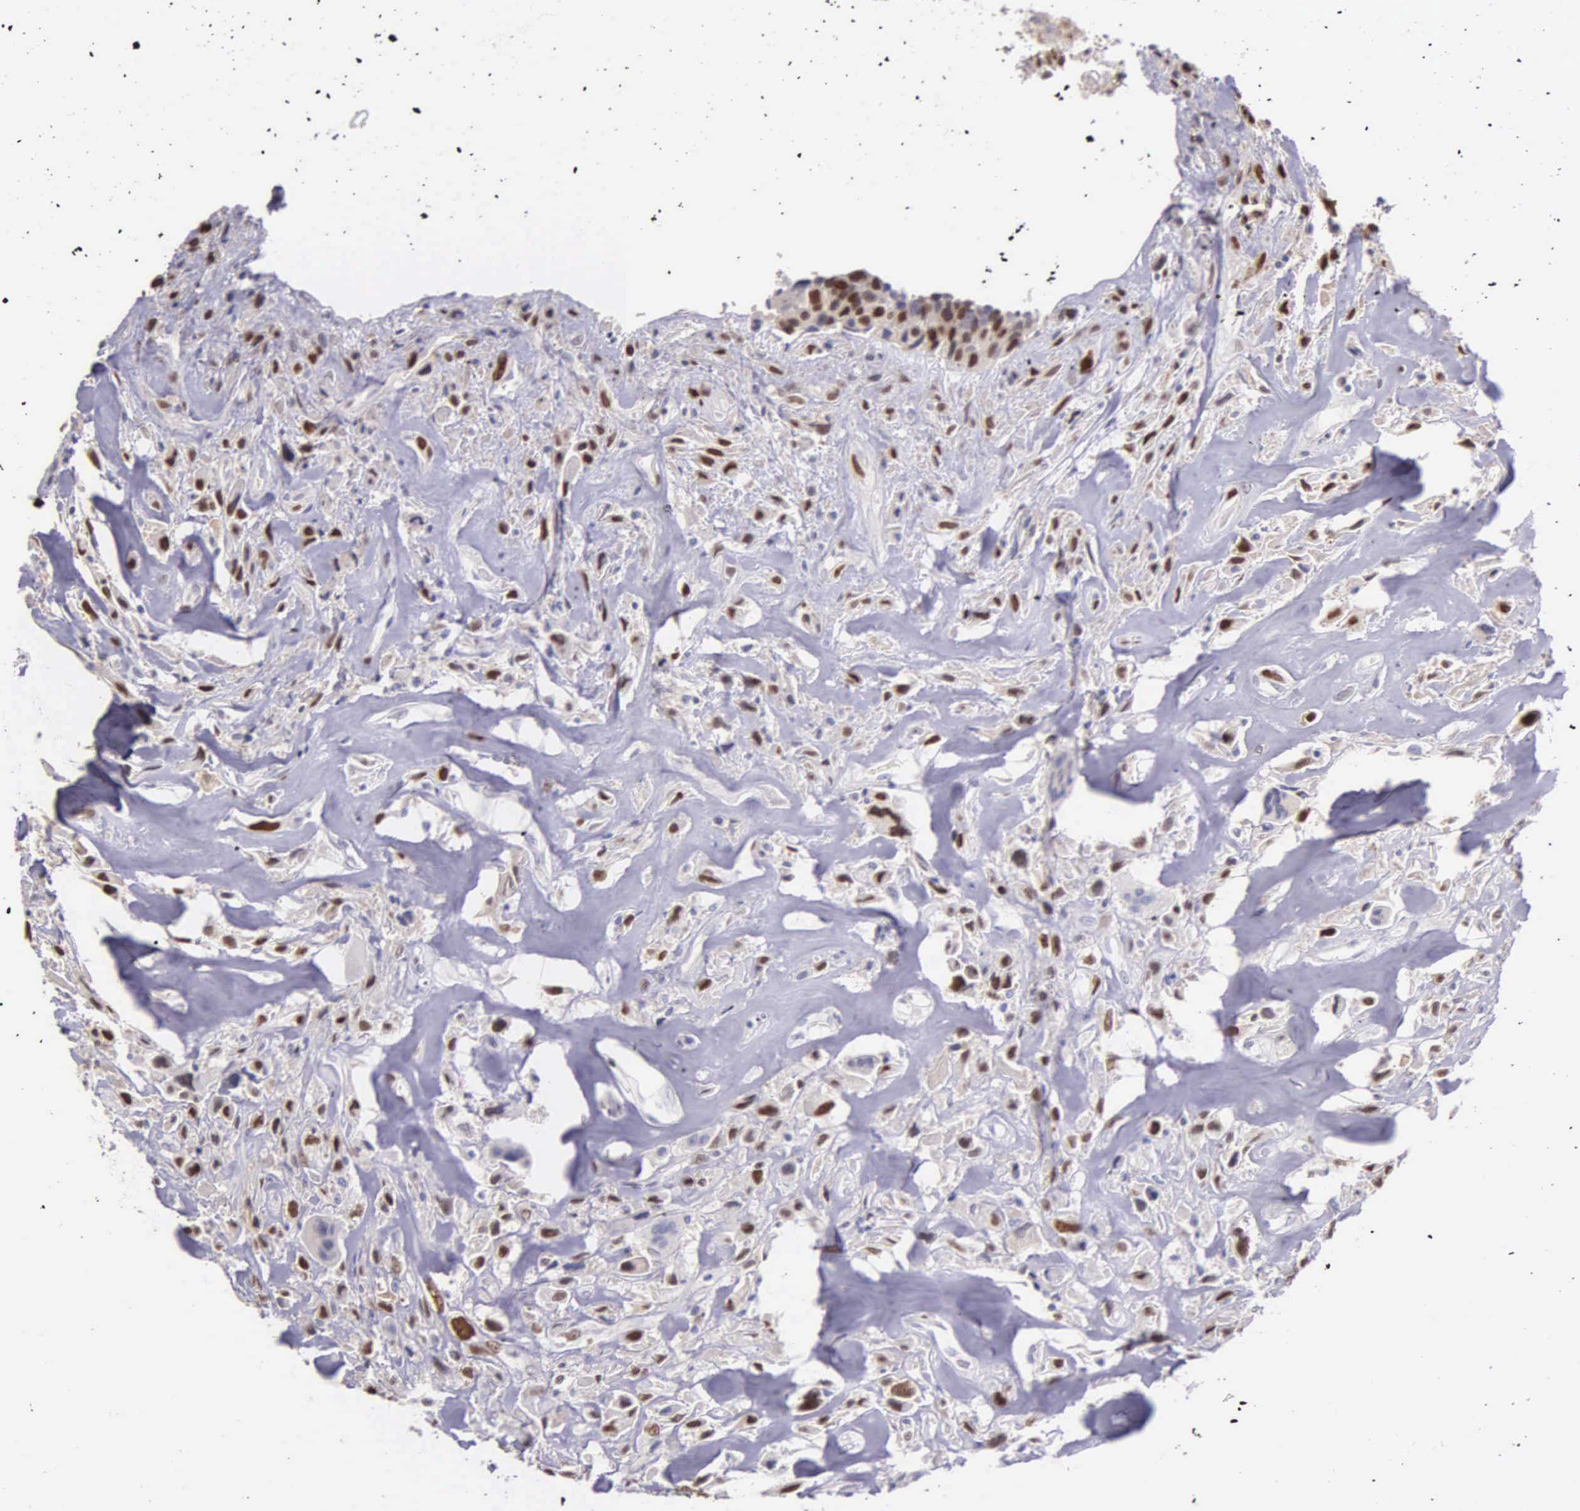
{"staining": {"intensity": "strong", "quantity": ">75%", "location": "nuclear"}, "tissue": "breast cancer", "cell_type": "Tumor cells", "image_type": "cancer", "snomed": [{"axis": "morphology", "description": "Neoplasm, malignant, NOS"}, {"axis": "topography", "description": "Breast"}], "caption": "A photomicrograph of human malignant neoplasm (breast) stained for a protein displays strong nuclear brown staining in tumor cells. The staining was performed using DAB, with brown indicating positive protein expression. Nuclei are stained blue with hematoxylin.", "gene": "MCM5", "patient": {"sex": "female", "age": 50}}